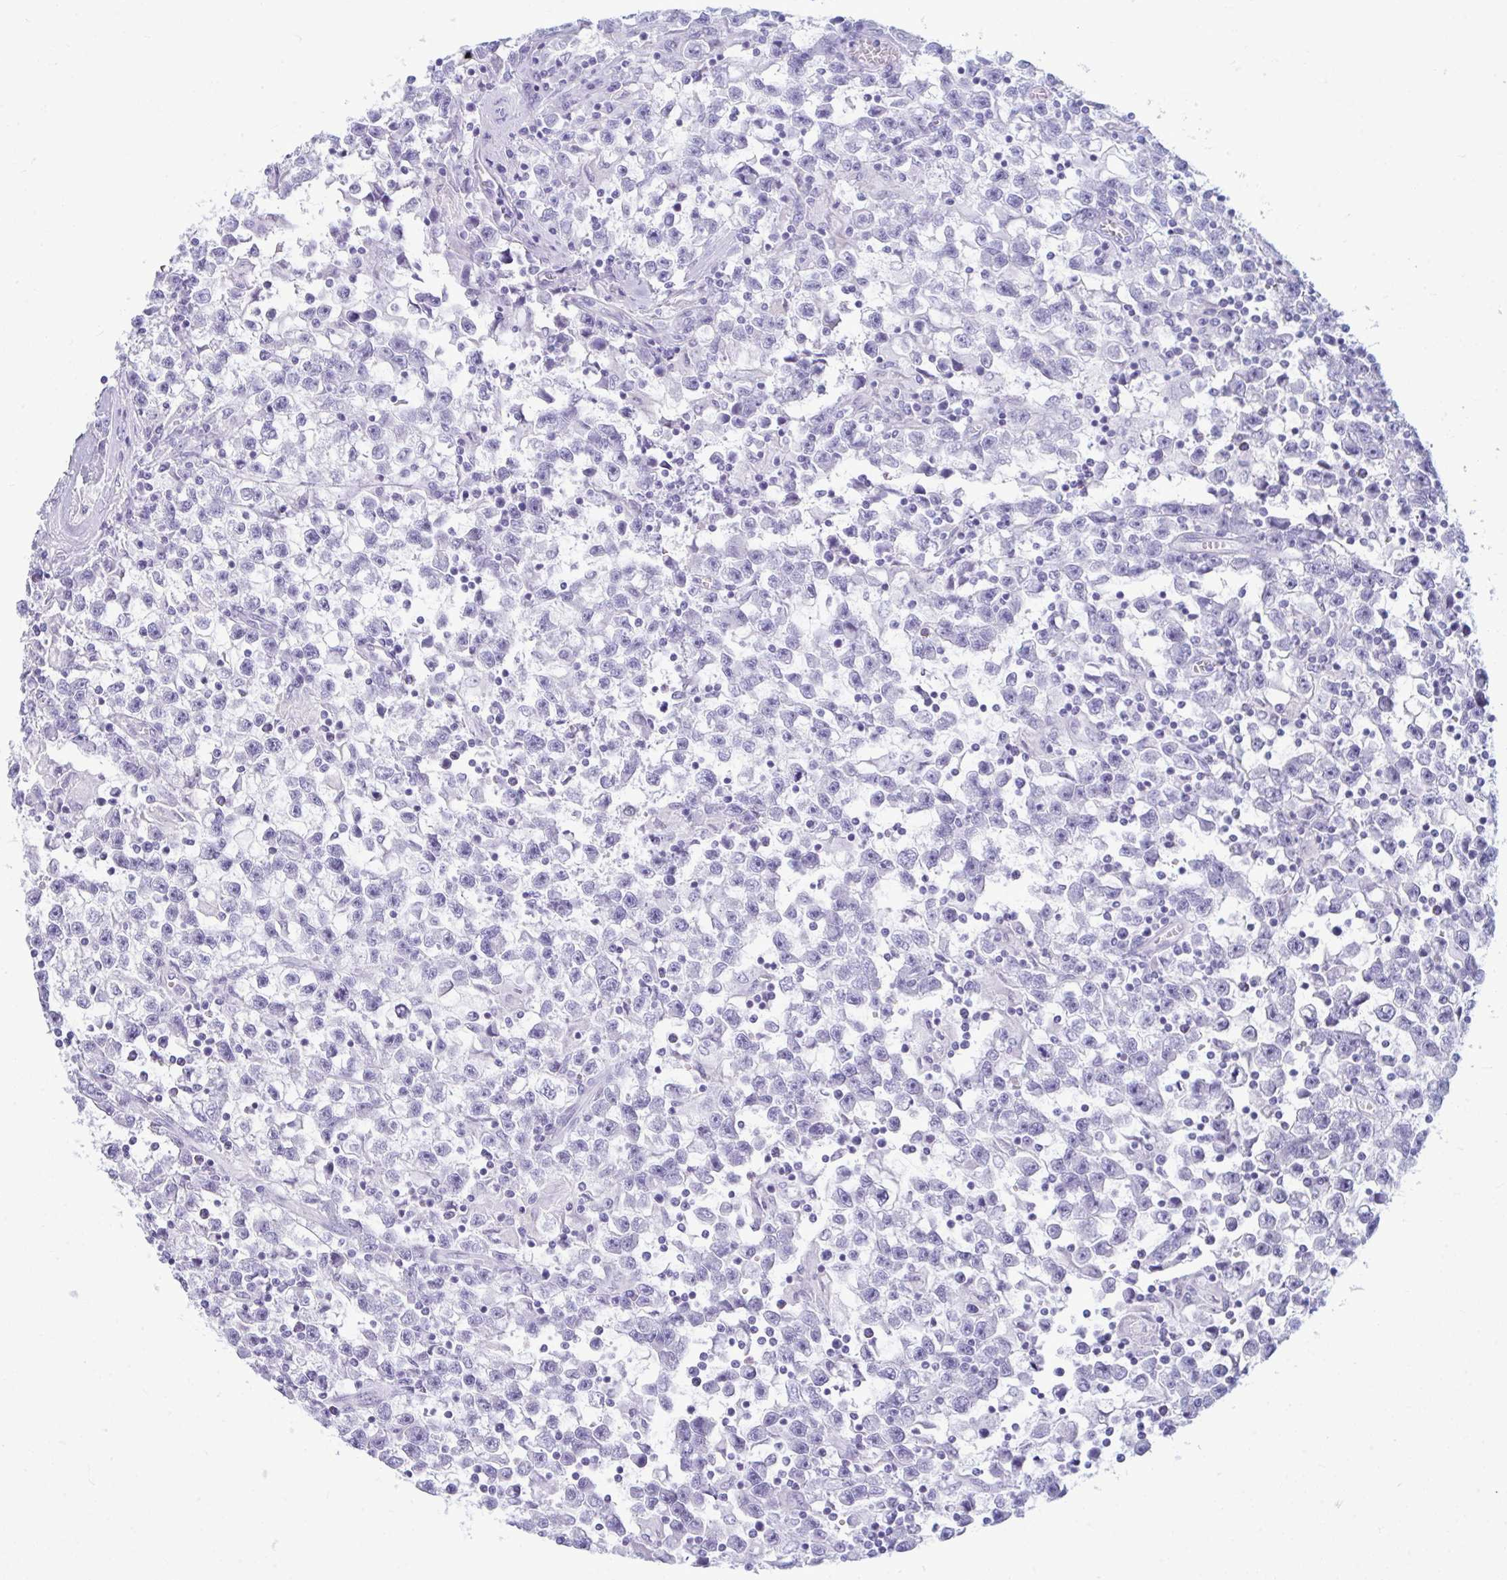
{"staining": {"intensity": "negative", "quantity": "none", "location": "none"}, "tissue": "testis cancer", "cell_type": "Tumor cells", "image_type": "cancer", "snomed": [{"axis": "morphology", "description": "Seminoma, NOS"}, {"axis": "topography", "description": "Testis"}], "caption": "Immunohistochemical staining of human testis seminoma displays no significant staining in tumor cells.", "gene": "ANKRD60", "patient": {"sex": "male", "age": 31}}